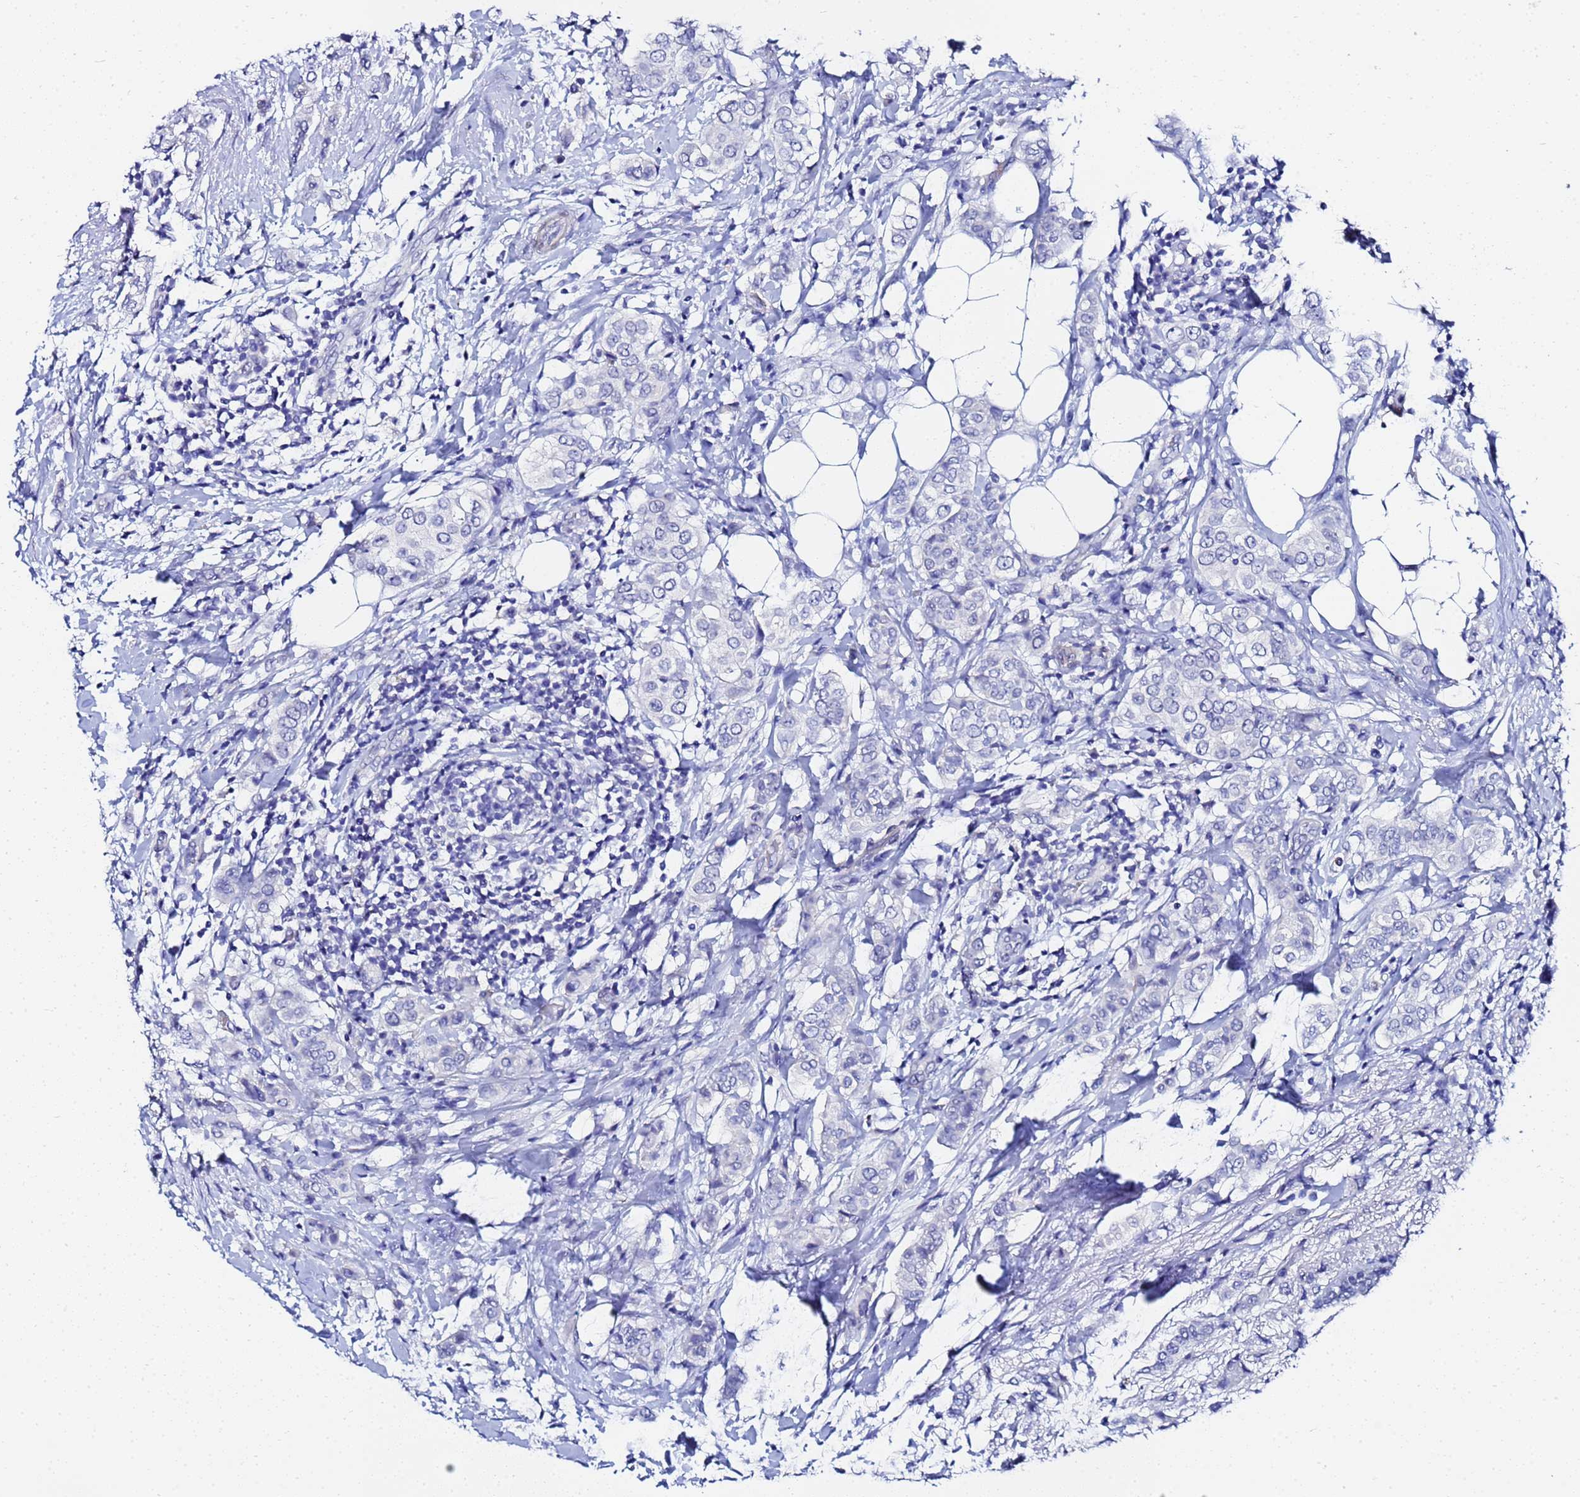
{"staining": {"intensity": "negative", "quantity": "none", "location": "none"}, "tissue": "breast cancer", "cell_type": "Tumor cells", "image_type": "cancer", "snomed": [{"axis": "morphology", "description": "Lobular carcinoma"}, {"axis": "topography", "description": "Breast"}], "caption": "Immunohistochemistry (IHC) of human breast cancer (lobular carcinoma) displays no positivity in tumor cells.", "gene": "ZNF26", "patient": {"sex": "female", "age": 51}}